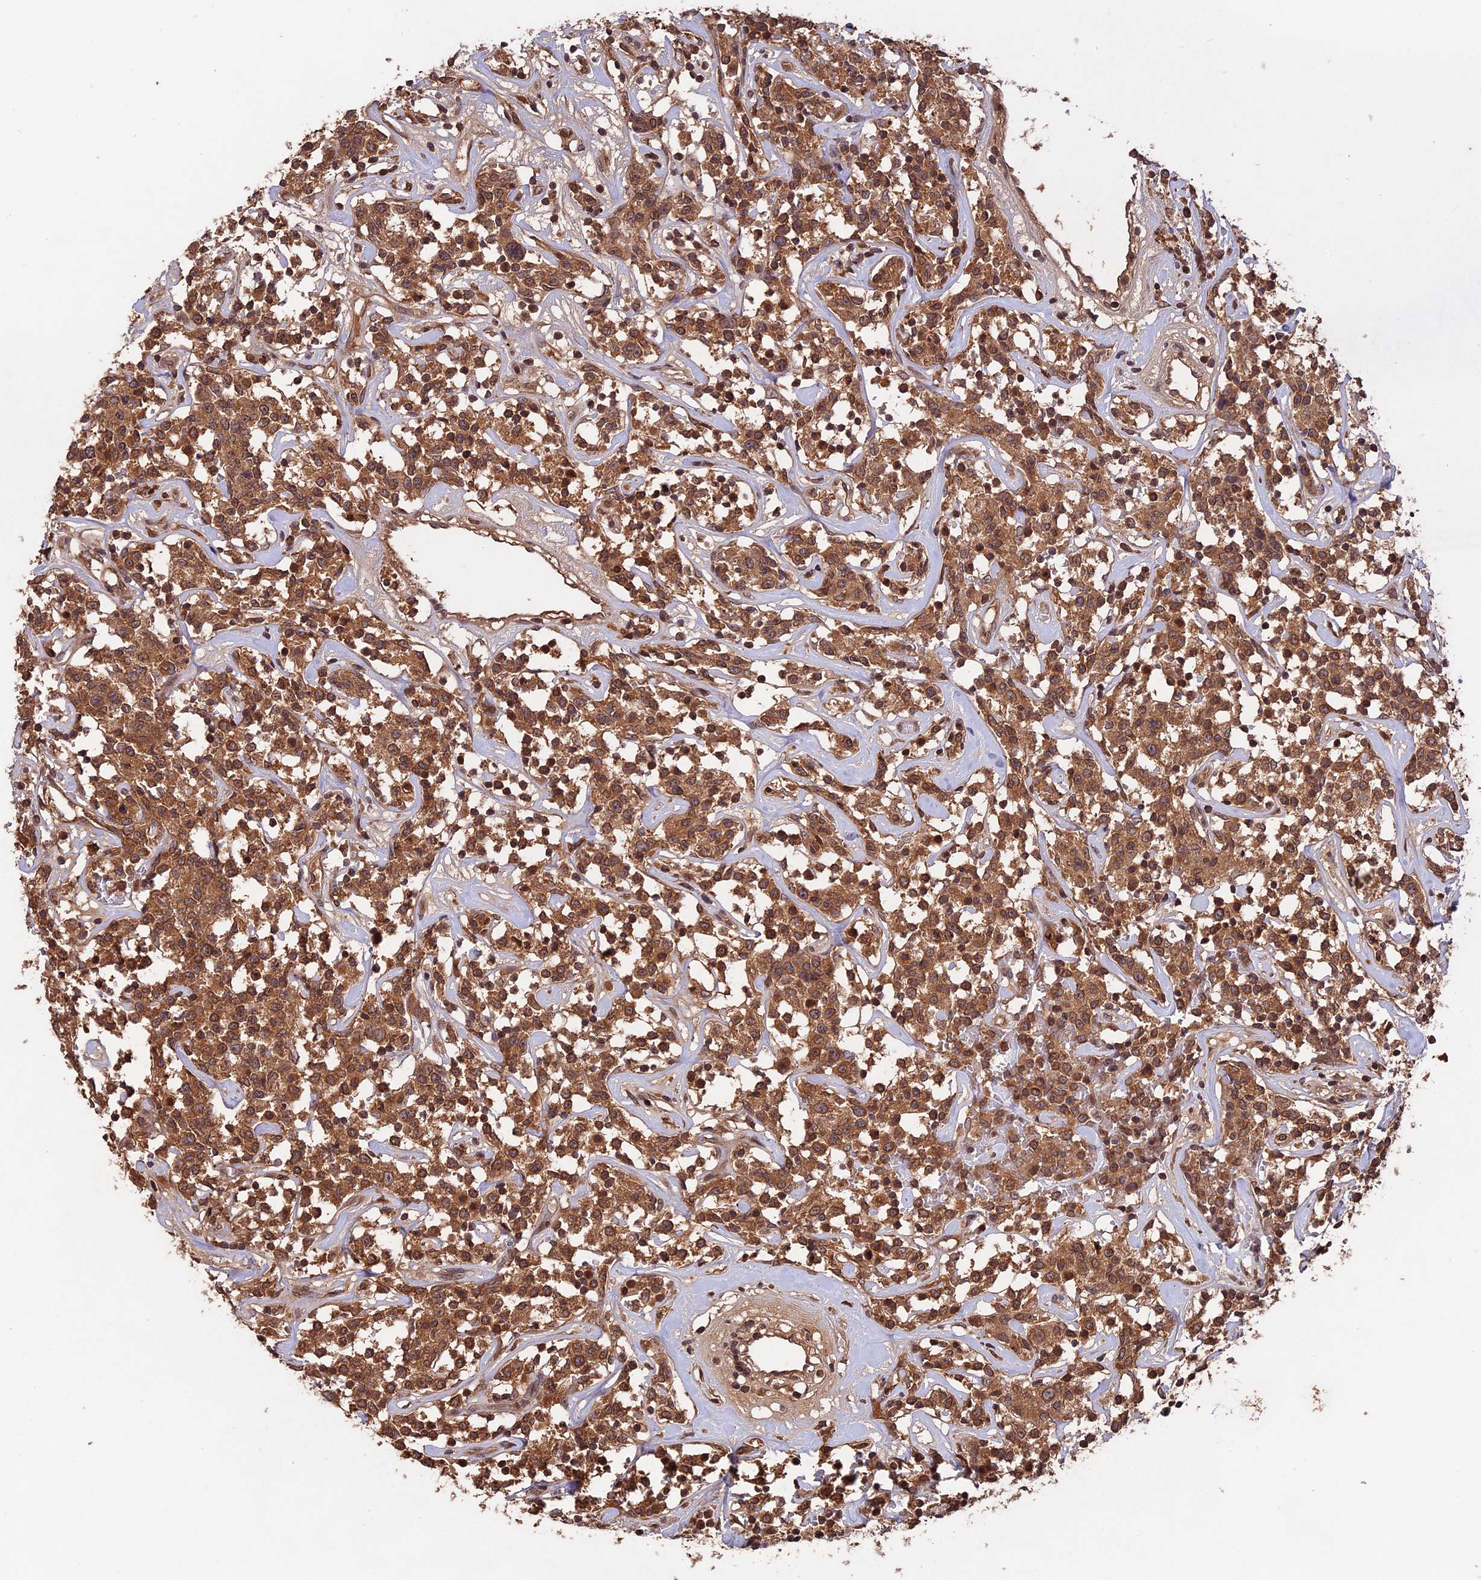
{"staining": {"intensity": "moderate", "quantity": ">75%", "location": "cytoplasmic/membranous"}, "tissue": "lymphoma", "cell_type": "Tumor cells", "image_type": "cancer", "snomed": [{"axis": "morphology", "description": "Malignant lymphoma, non-Hodgkin's type, Low grade"}, {"axis": "topography", "description": "Small intestine"}], "caption": "Lymphoma stained with a brown dye exhibits moderate cytoplasmic/membranous positive expression in approximately >75% of tumor cells.", "gene": "CHAC1", "patient": {"sex": "female", "age": 59}}